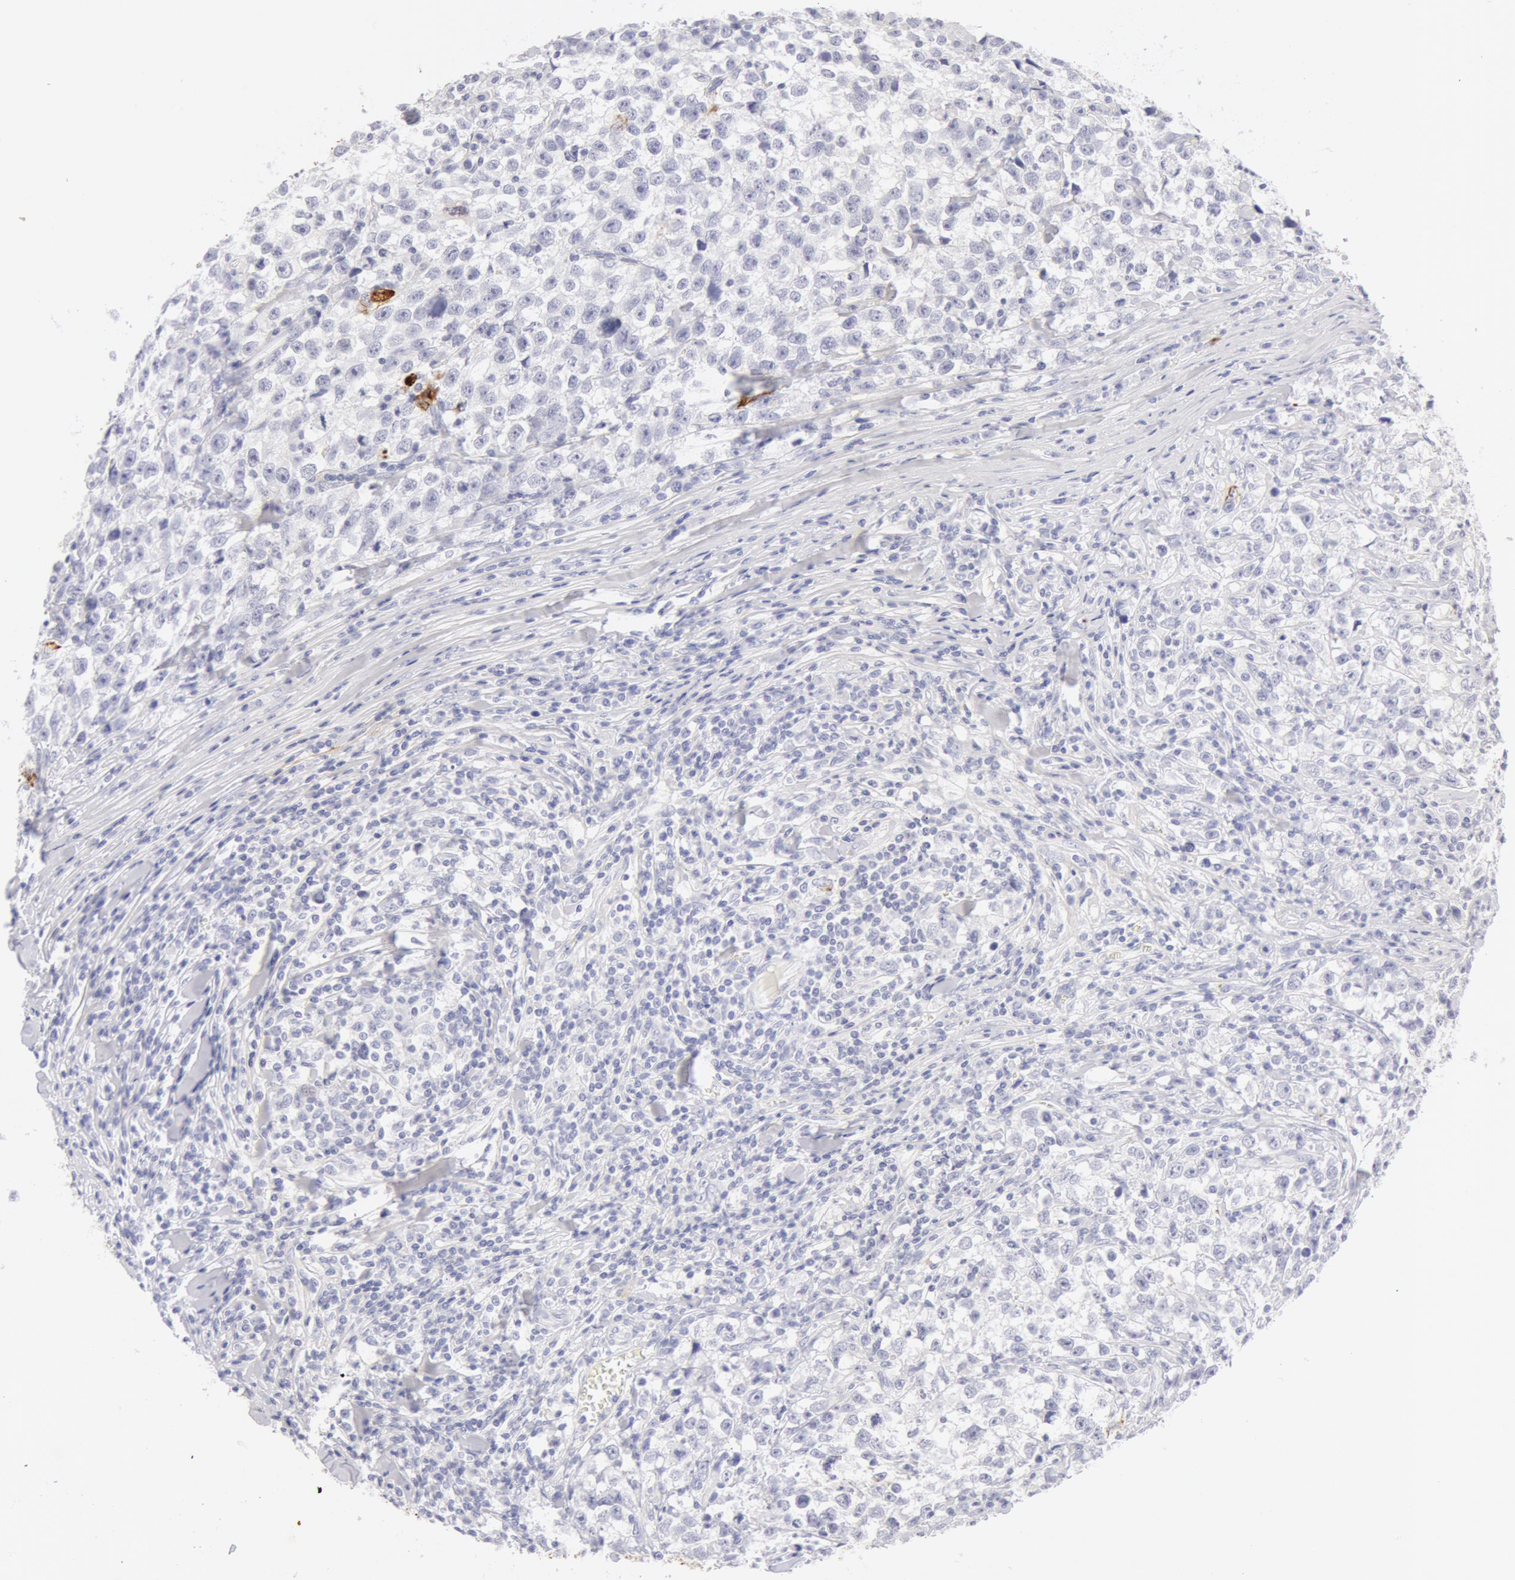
{"staining": {"intensity": "negative", "quantity": "none", "location": "none"}, "tissue": "testis cancer", "cell_type": "Tumor cells", "image_type": "cancer", "snomed": [{"axis": "morphology", "description": "Seminoma, NOS"}, {"axis": "morphology", "description": "Carcinoma, Embryonal, NOS"}, {"axis": "topography", "description": "Testis"}], "caption": "DAB immunohistochemical staining of testis embryonal carcinoma reveals no significant expression in tumor cells. (DAB immunohistochemistry (IHC) visualized using brightfield microscopy, high magnification).", "gene": "KRT8", "patient": {"sex": "male", "age": 30}}